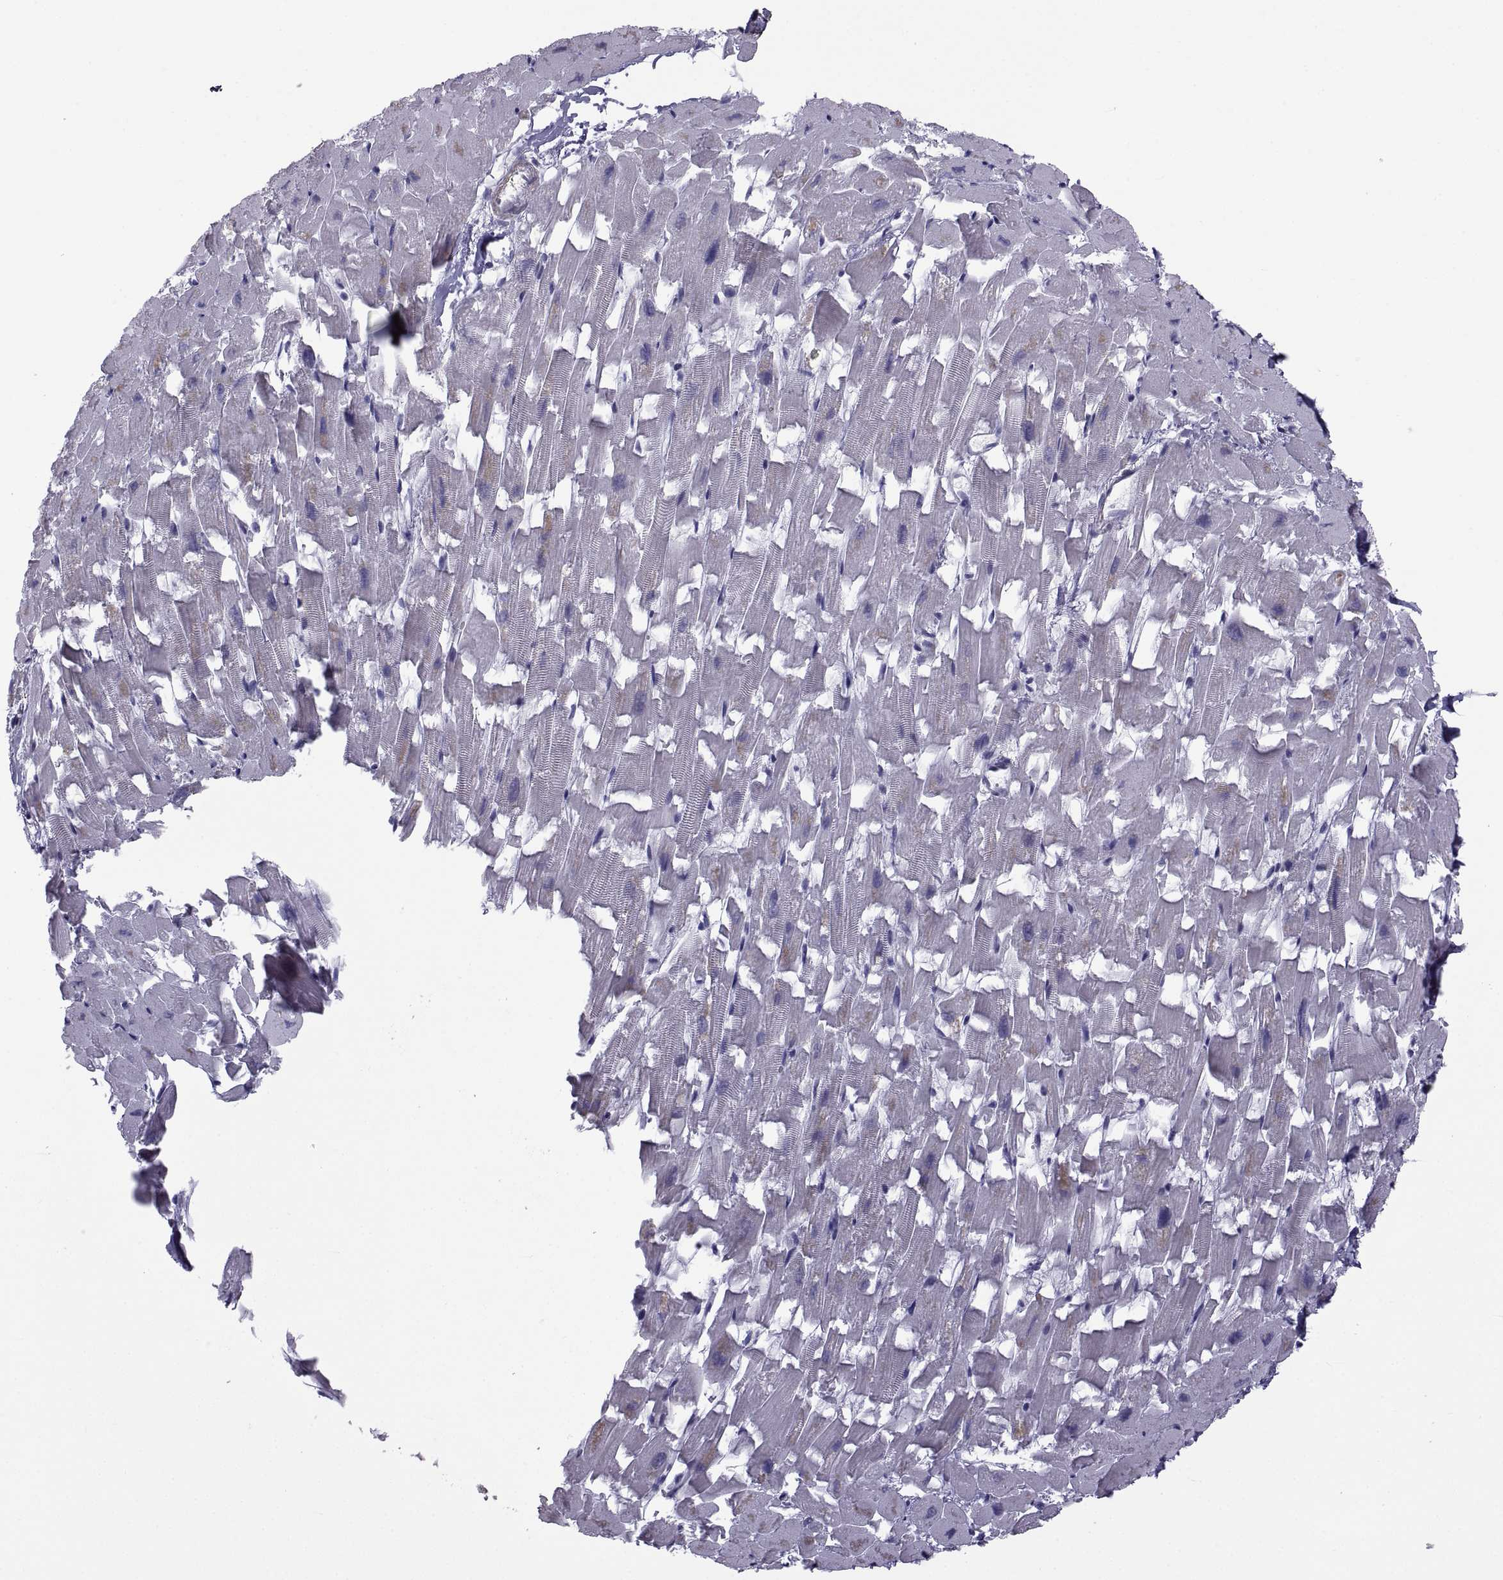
{"staining": {"intensity": "negative", "quantity": "none", "location": "none"}, "tissue": "heart muscle", "cell_type": "Cardiomyocytes", "image_type": "normal", "snomed": [{"axis": "morphology", "description": "Normal tissue, NOS"}, {"axis": "topography", "description": "Heart"}], "caption": "A high-resolution histopathology image shows immunohistochemistry staining of benign heart muscle, which displays no significant positivity in cardiomyocytes.", "gene": "MAGEB1", "patient": {"sex": "female", "age": 64}}